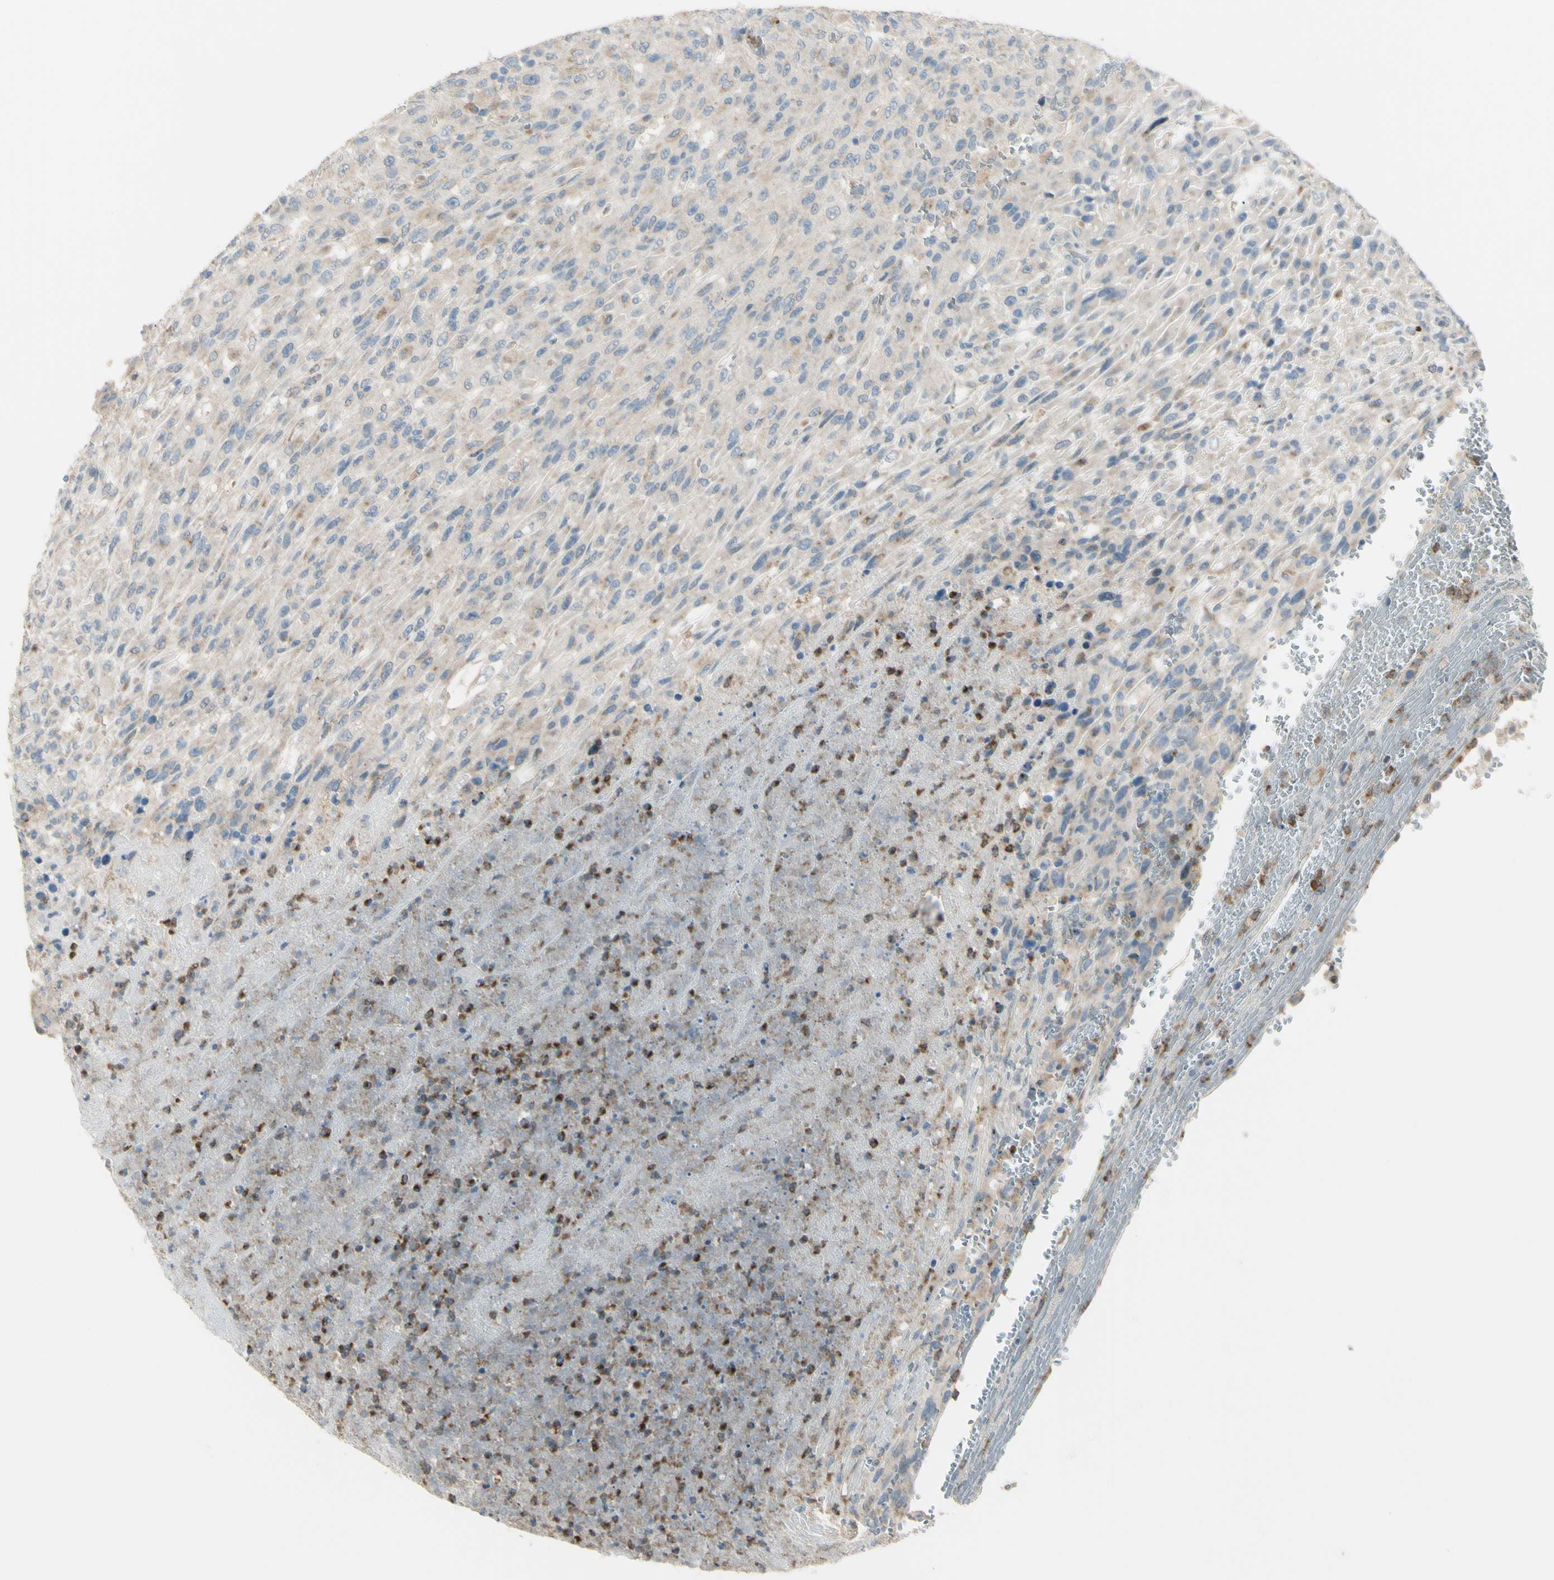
{"staining": {"intensity": "weak", "quantity": ">75%", "location": "cytoplasmic/membranous"}, "tissue": "urothelial cancer", "cell_type": "Tumor cells", "image_type": "cancer", "snomed": [{"axis": "morphology", "description": "Urothelial carcinoma, High grade"}, {"axis": "topography", "description": "Urinary bladder"}], "caption": "This histopathology image displays immunohistochemistry (IHC) staining of urothelial cancer, with low weak cytoplasmic/membranous staining in approximately >75% of tumor cells.", "gene": "LMTK2", "patient": {"sex": "male", "age": 66}}